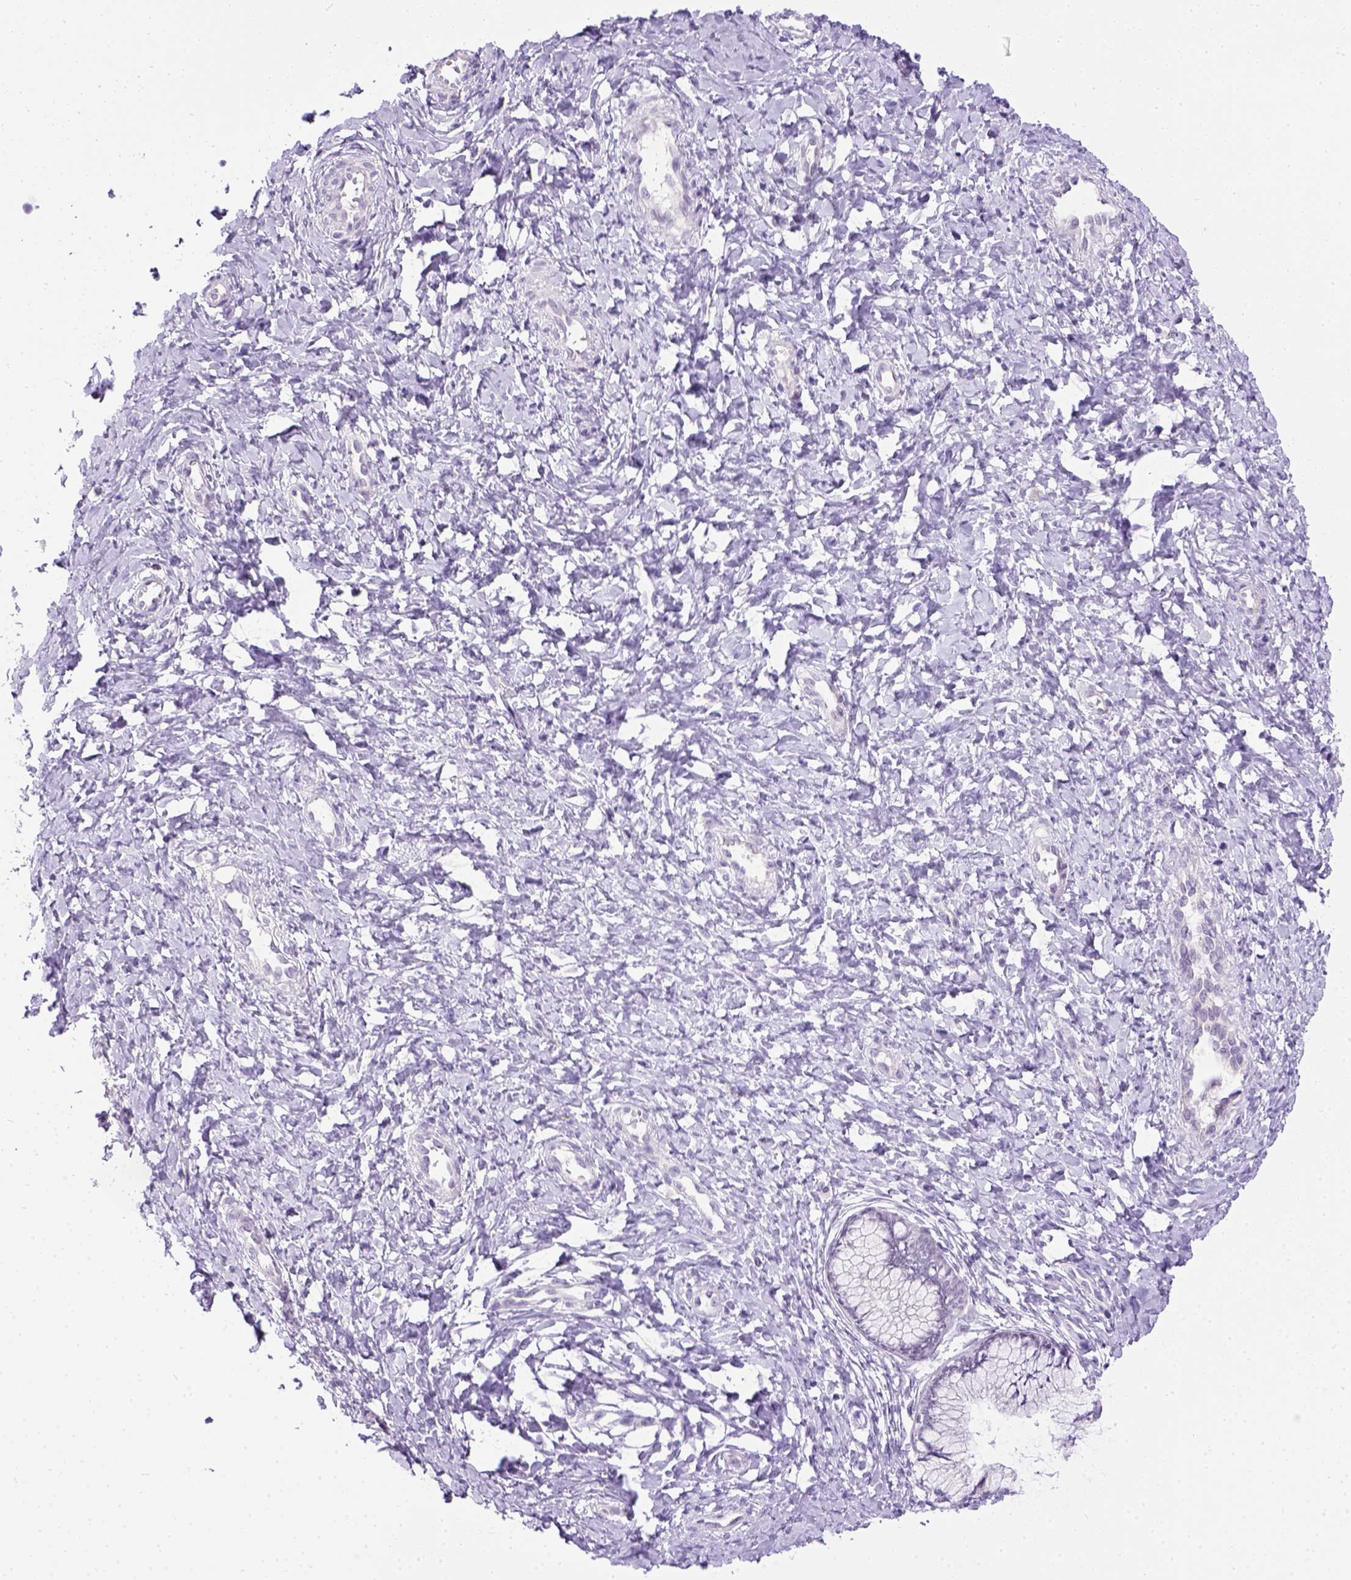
{"staining": {"intensity": "negative", "quantity": "none", "location": "none"}, "tissue": "cervix", "cell_type": "Glandular cells", "image_type": "normal", "snomed": [{"axis": "morphology", "description": "Normal tissue, NOS"}, {"axis": "topography", "description": "Cervix"}], "caption": "Glandular cells are negative for brown protein staining in benign cervix. The staining was performed using DAB (3,3'-diaminobenzidine) to visualize the protein expression in brown, while the nuclei were stained in blue with hematoxylin (Magnification: 20x).", "gene": "FAM184B", "patient": {"sex": "female", "age": 37}}